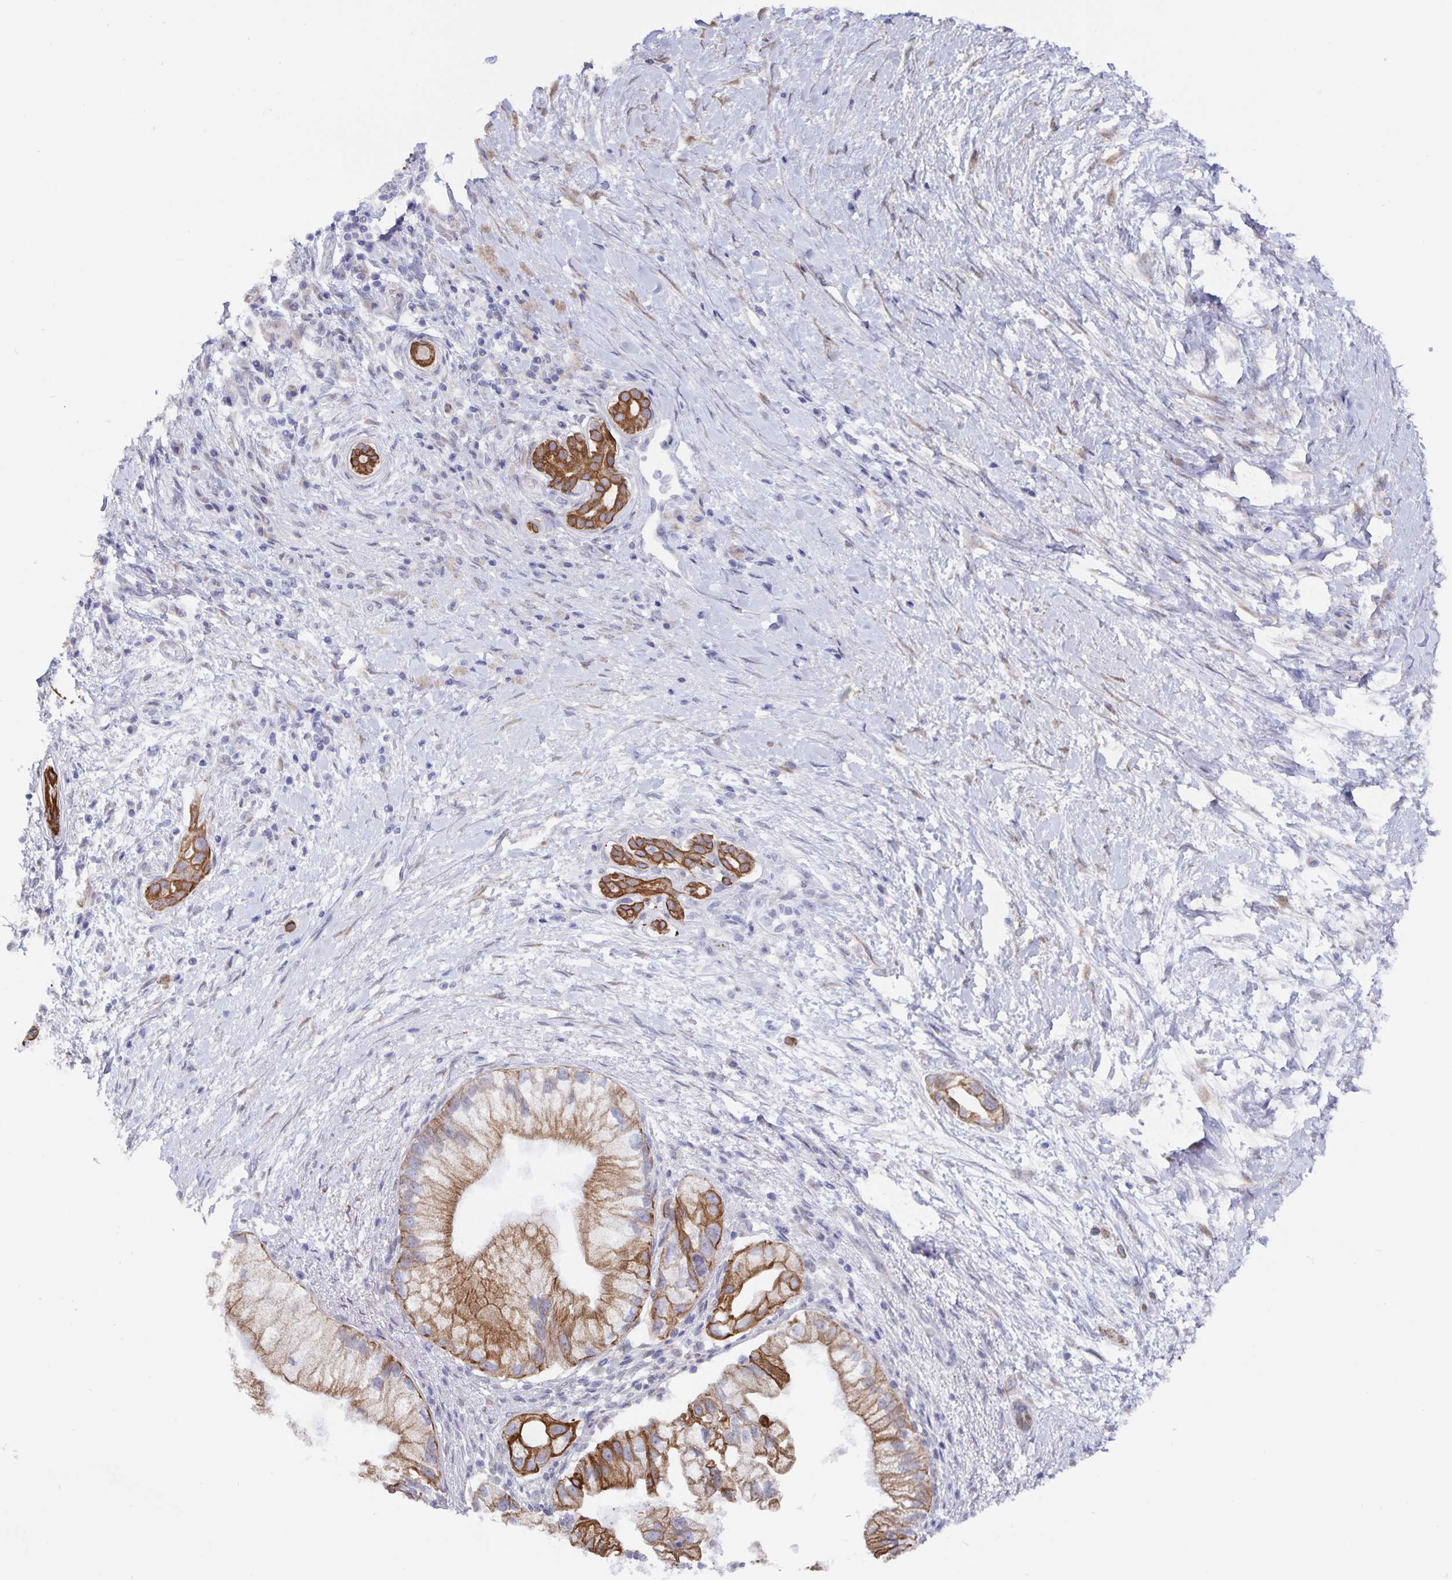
{"staining": {"intensity": "strong", "quantity": "25%-75%", "location": "cytoplasmic/membranous"}, "tissue": "pancreatic cancer", "cell_type": "Tumor cells", "image_type": "cancer", "snomed": [{"axis": "morphology", "description": "Adenocarcinoma, NOS"}, {"axis": "topography", "description": "Pancreas"}], "caption": "A photomicrograph of pancreatic cancer (adenocarcinoma) stained for a protein exhibits strong cytoplasmic/membranous brown staining in tumor cells.", "gene": "ZIK1", "patient": {"sex": "male", "age": 70}}